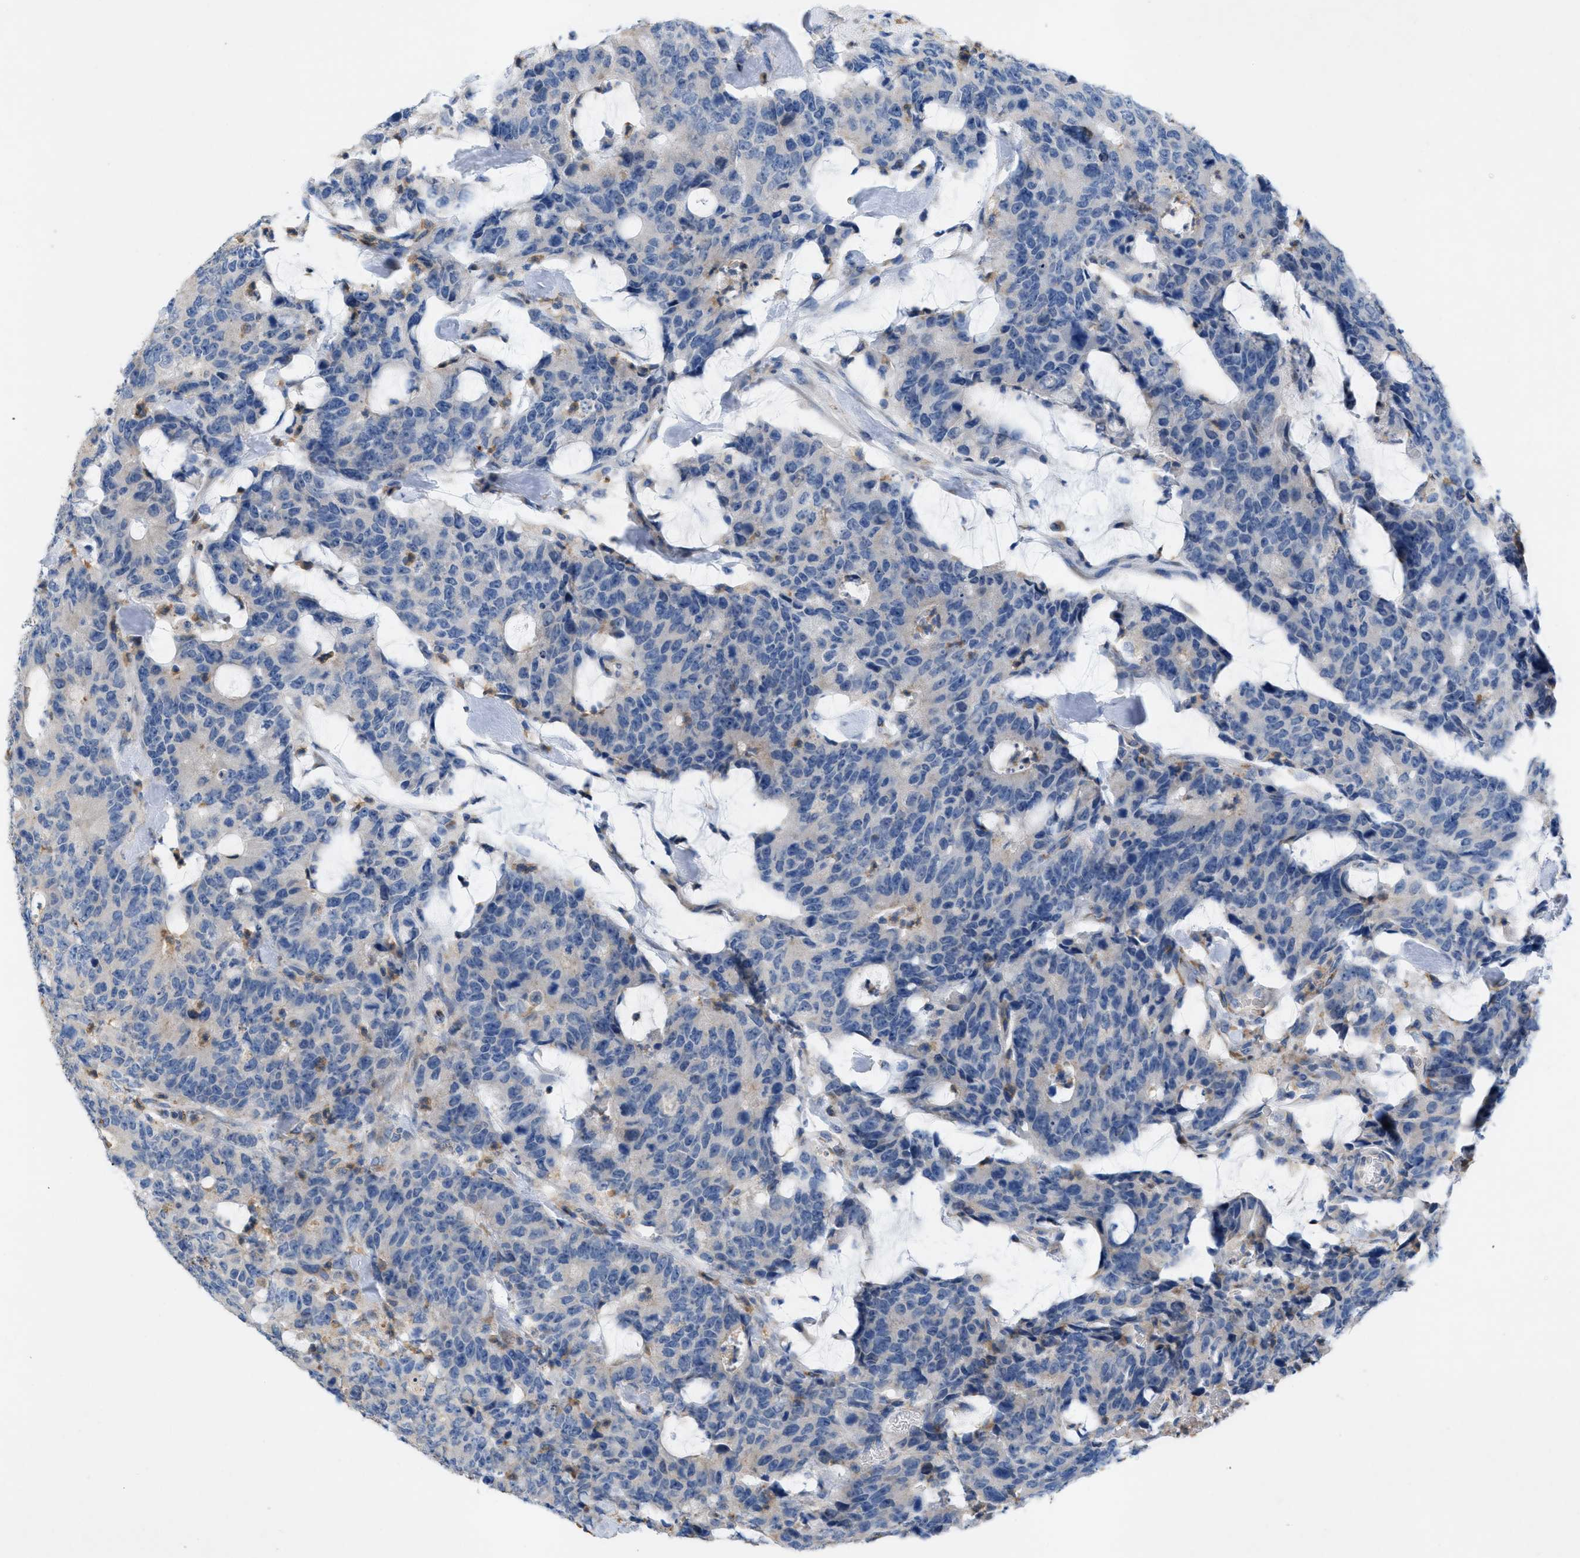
{"staining": {"intensity": "negative", "quantity": "none", "location": "none"}, "tissue": "colorectal cancer", "cell_type": "Tumor cells", "image_type": "cancer", "snomed": [{"axis": "morphology", "description": "Adenocarcinoma, NOS"}, {"axis": "topography", "description": "Colon"}], "caption": "Tumor cells show no significant protein expression in colorectal adenocarcinoma.", "gene": "PLPPR5", "patient": {"sex": "female", "age": 86}}